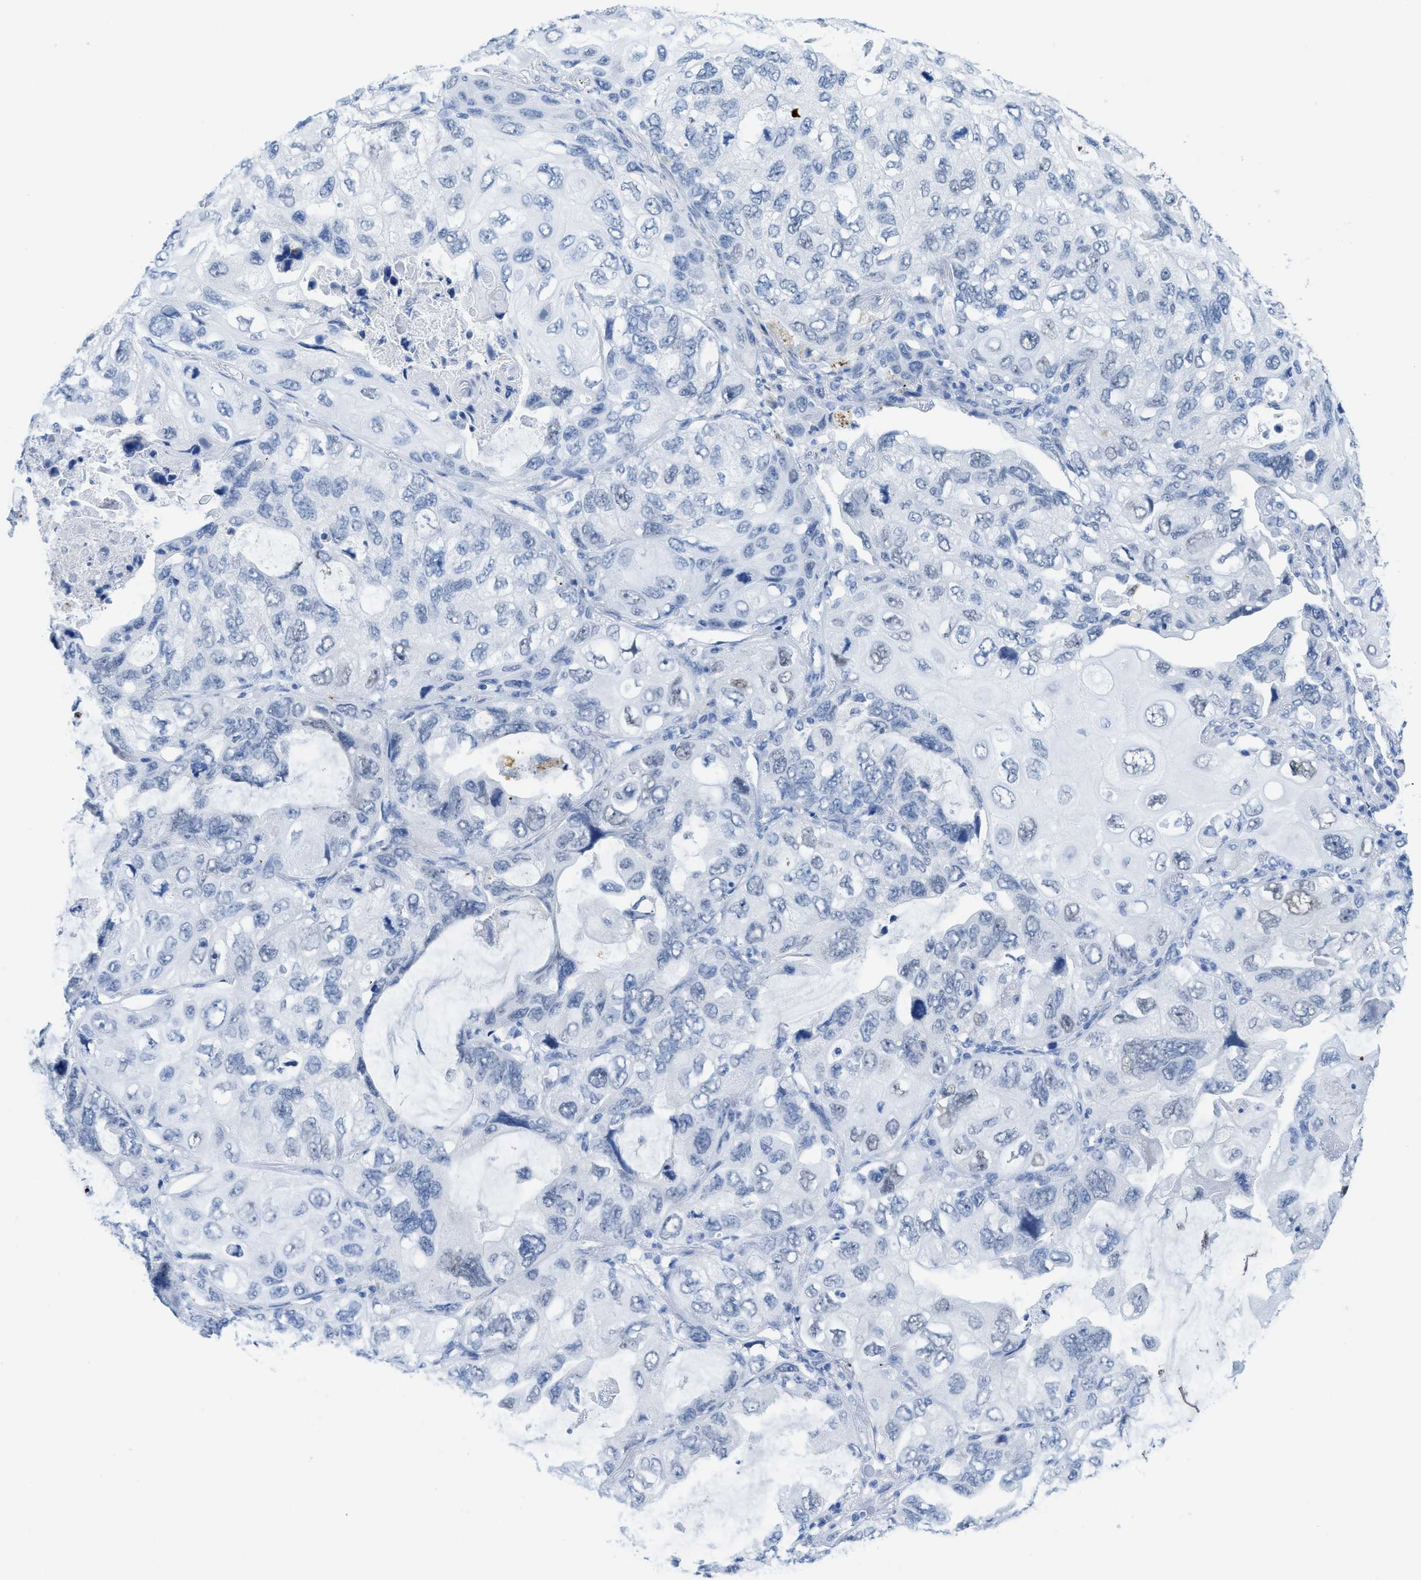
{"staining": {"intensity": "negative", "quantity": "none", "location": "none"}, "tissue": "lung cancer", "cell_type": "Tumor cells", "image_type": "cancer", "snomed": [{"axis": "morphology", "description": "Squamous cell carcinoma, NOS"}, {"axis": "topography", "description": "Lung"}], "caption": "The immunohistochemistry photomicrograph has no significant staining in tumor cells of lung cancer tissue.", "gene": "WDR4", "patient": {"sex": "female", "age": 73}}